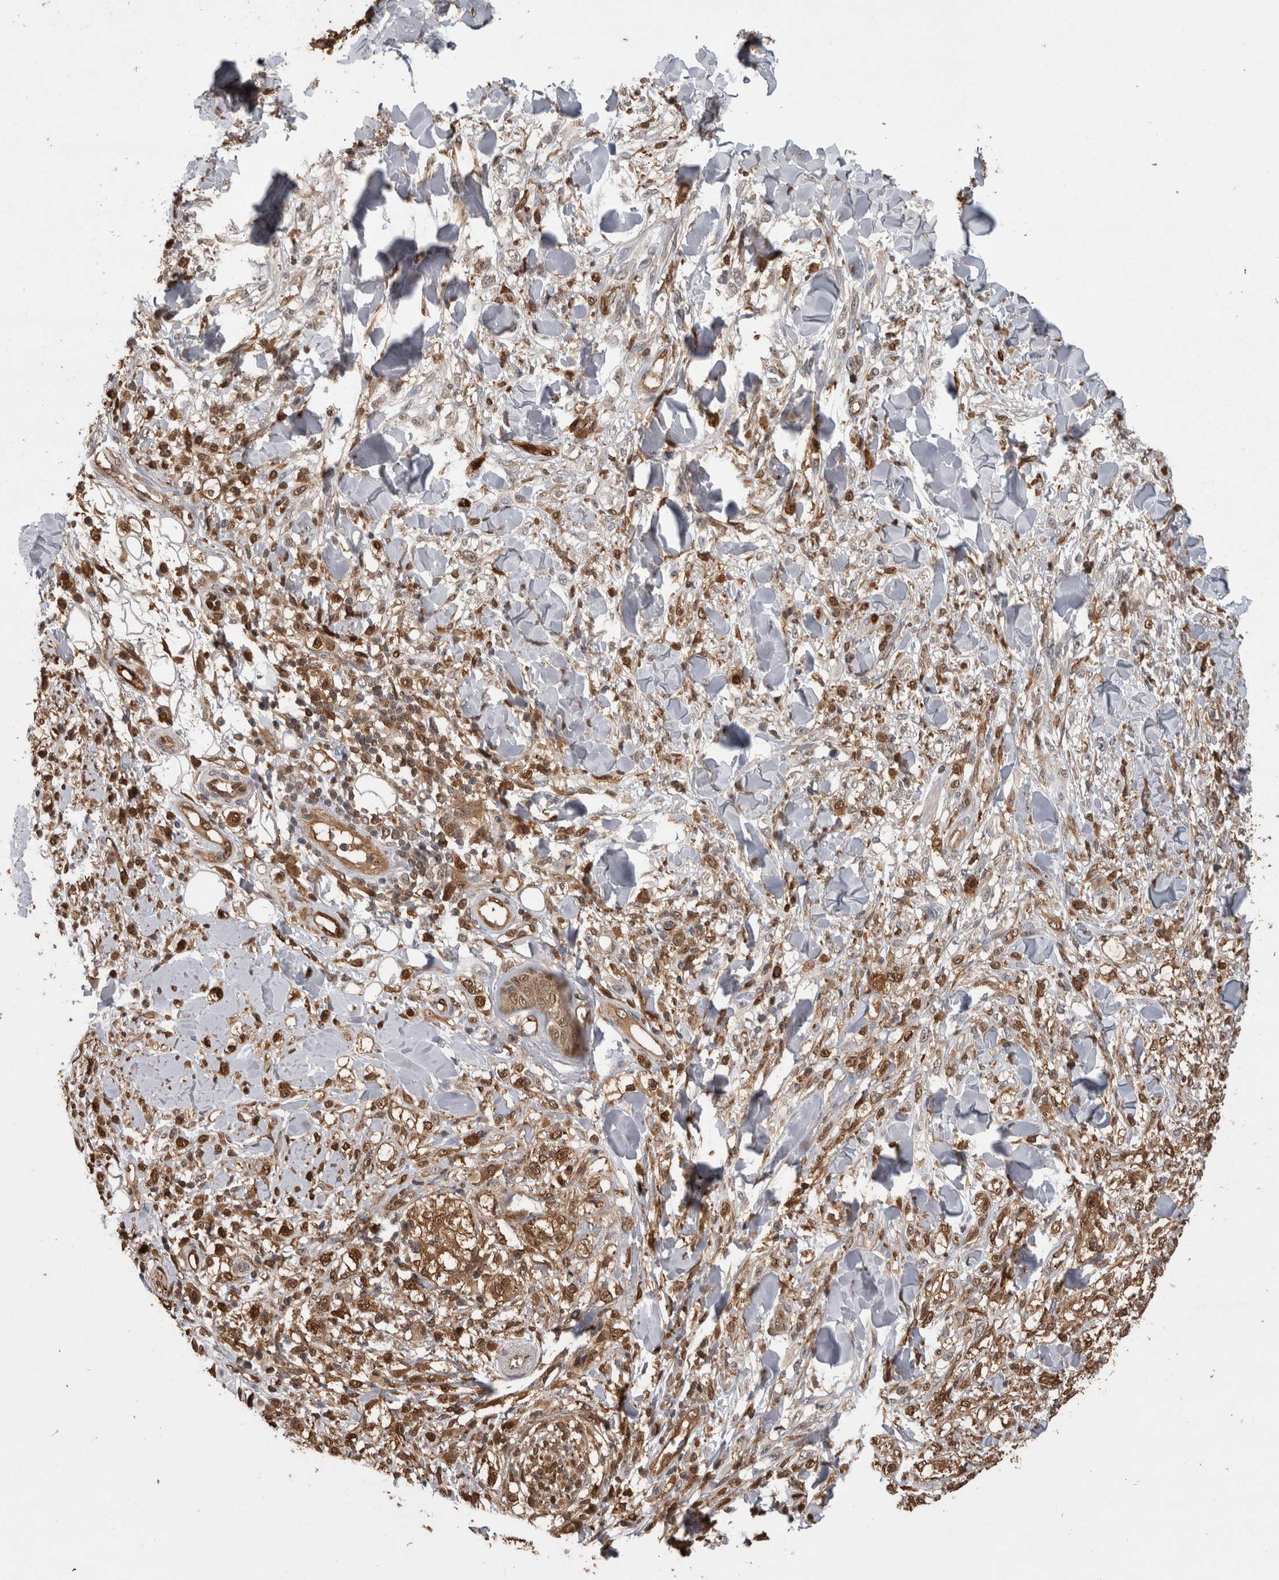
{"staining": {"intensity": "moderate", "quantity": ">75%", "location": "cytoplasmic/membranous,nuclear"}, "tissue": "melanoma", "cell_type": "Tumor cells", "image_type": "cancer", "snomed": [{"axis": "morphology", "description": "Malignant melanoma, NOS"}, {"axis": "topography", "description": "Skin of head"}], "caption": "Protein staining exhibits moderate cytoplasmic/membranous and nuclear expression in approximately >75% of tumor cells in malignant melanoma. The protein of interest is shown in brown color, while the nuclei are stained blue.", "gene": "LXN", "patient": {"sex": "male", "age": 83}}